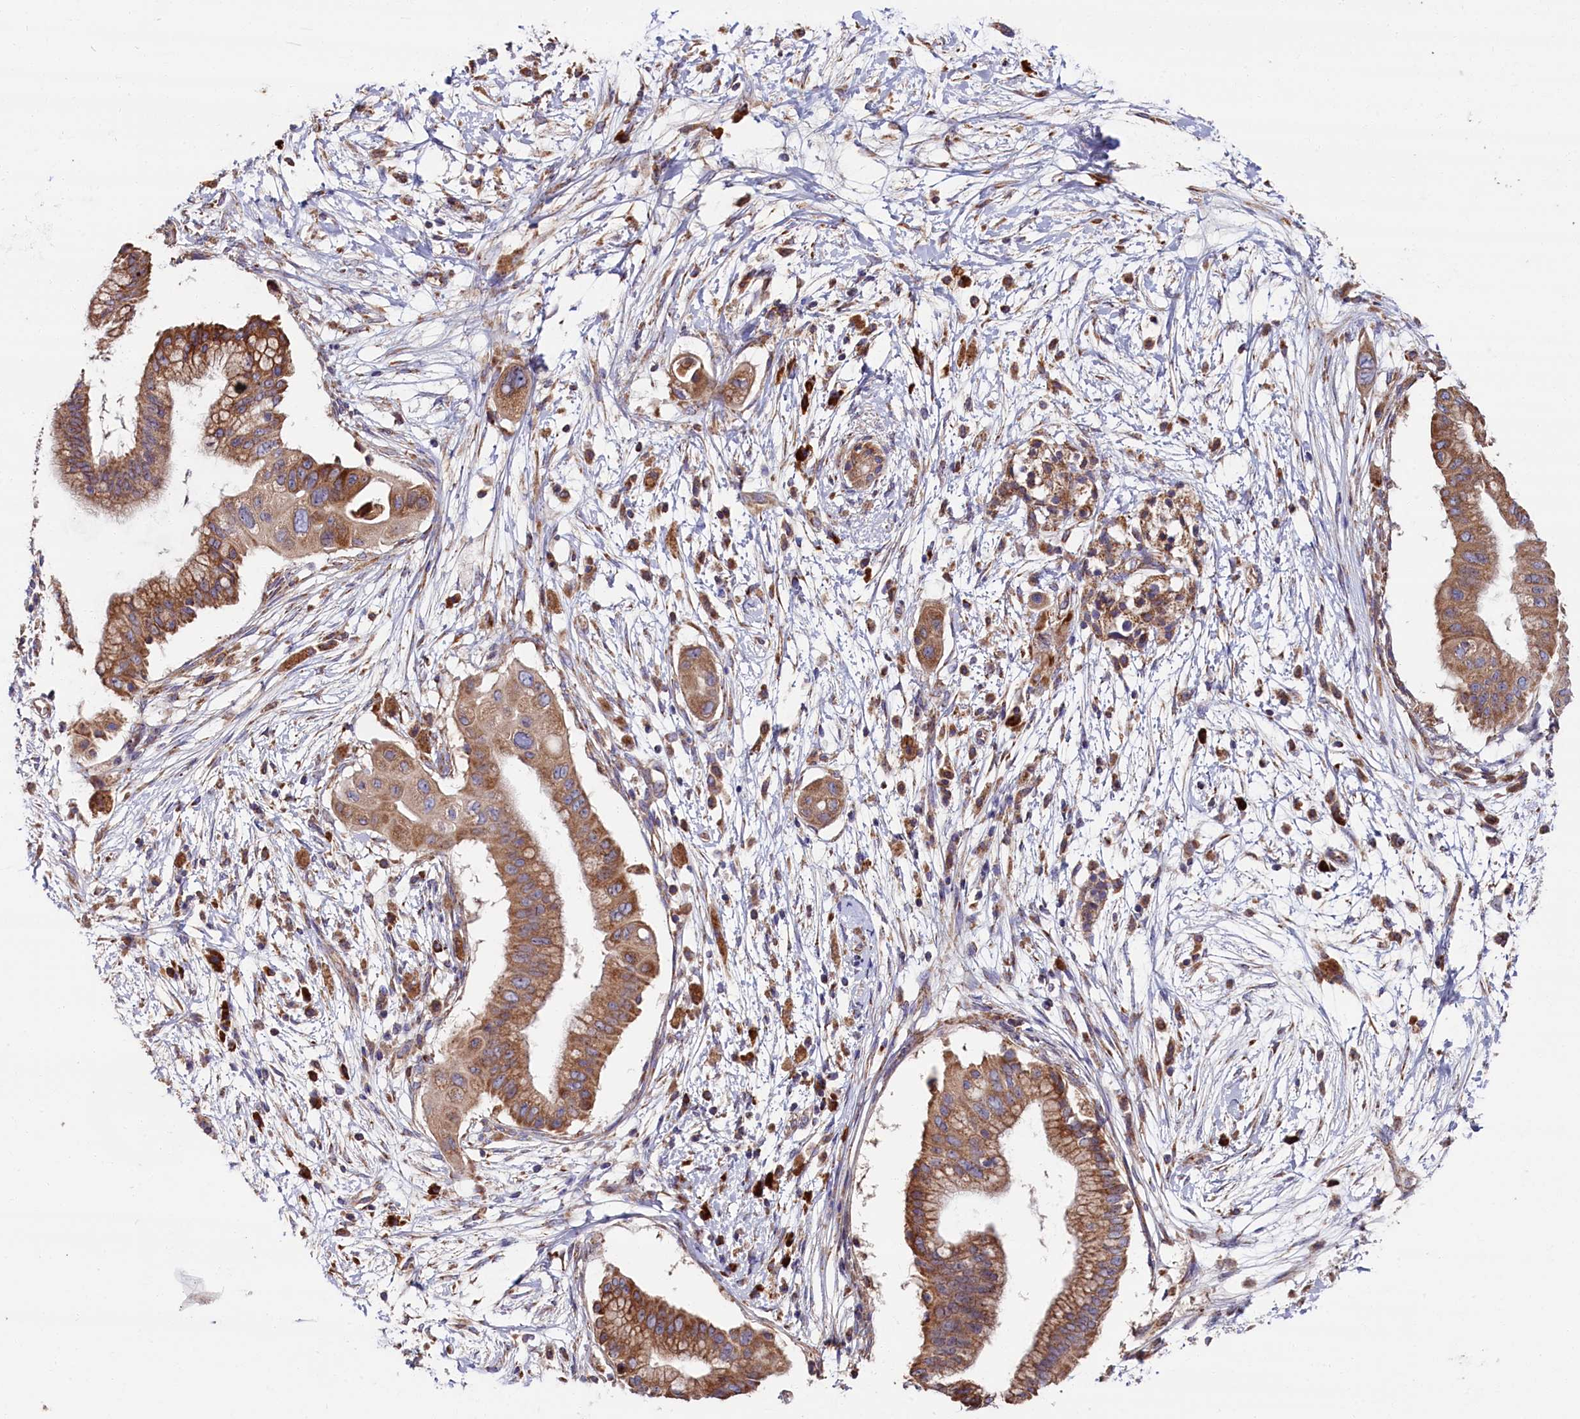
{"staining": {"intensity": "moderate", "quantity": ">75%", "location": "cytoplasmic/membranous"}, "tissue": "pancreatic cancer", "cell_type": "Tumor cells", "image_type": "cancer", "snomed": [{"axis": "morphology", "description": "Adenocarcinoma, NOS"}, {"axis": "topography", "description": "Pancreas"}], "caption": "Tumor cells exhibit medium levels of moderate cytoplasmic/membranous staining in about >75% of cells in human pancreatic cancer. The protein is shown in brown color, while the nuclei are stained blue.", "gene": "ZSWIM1", "patient": {"sex": "male", "age": 68}}